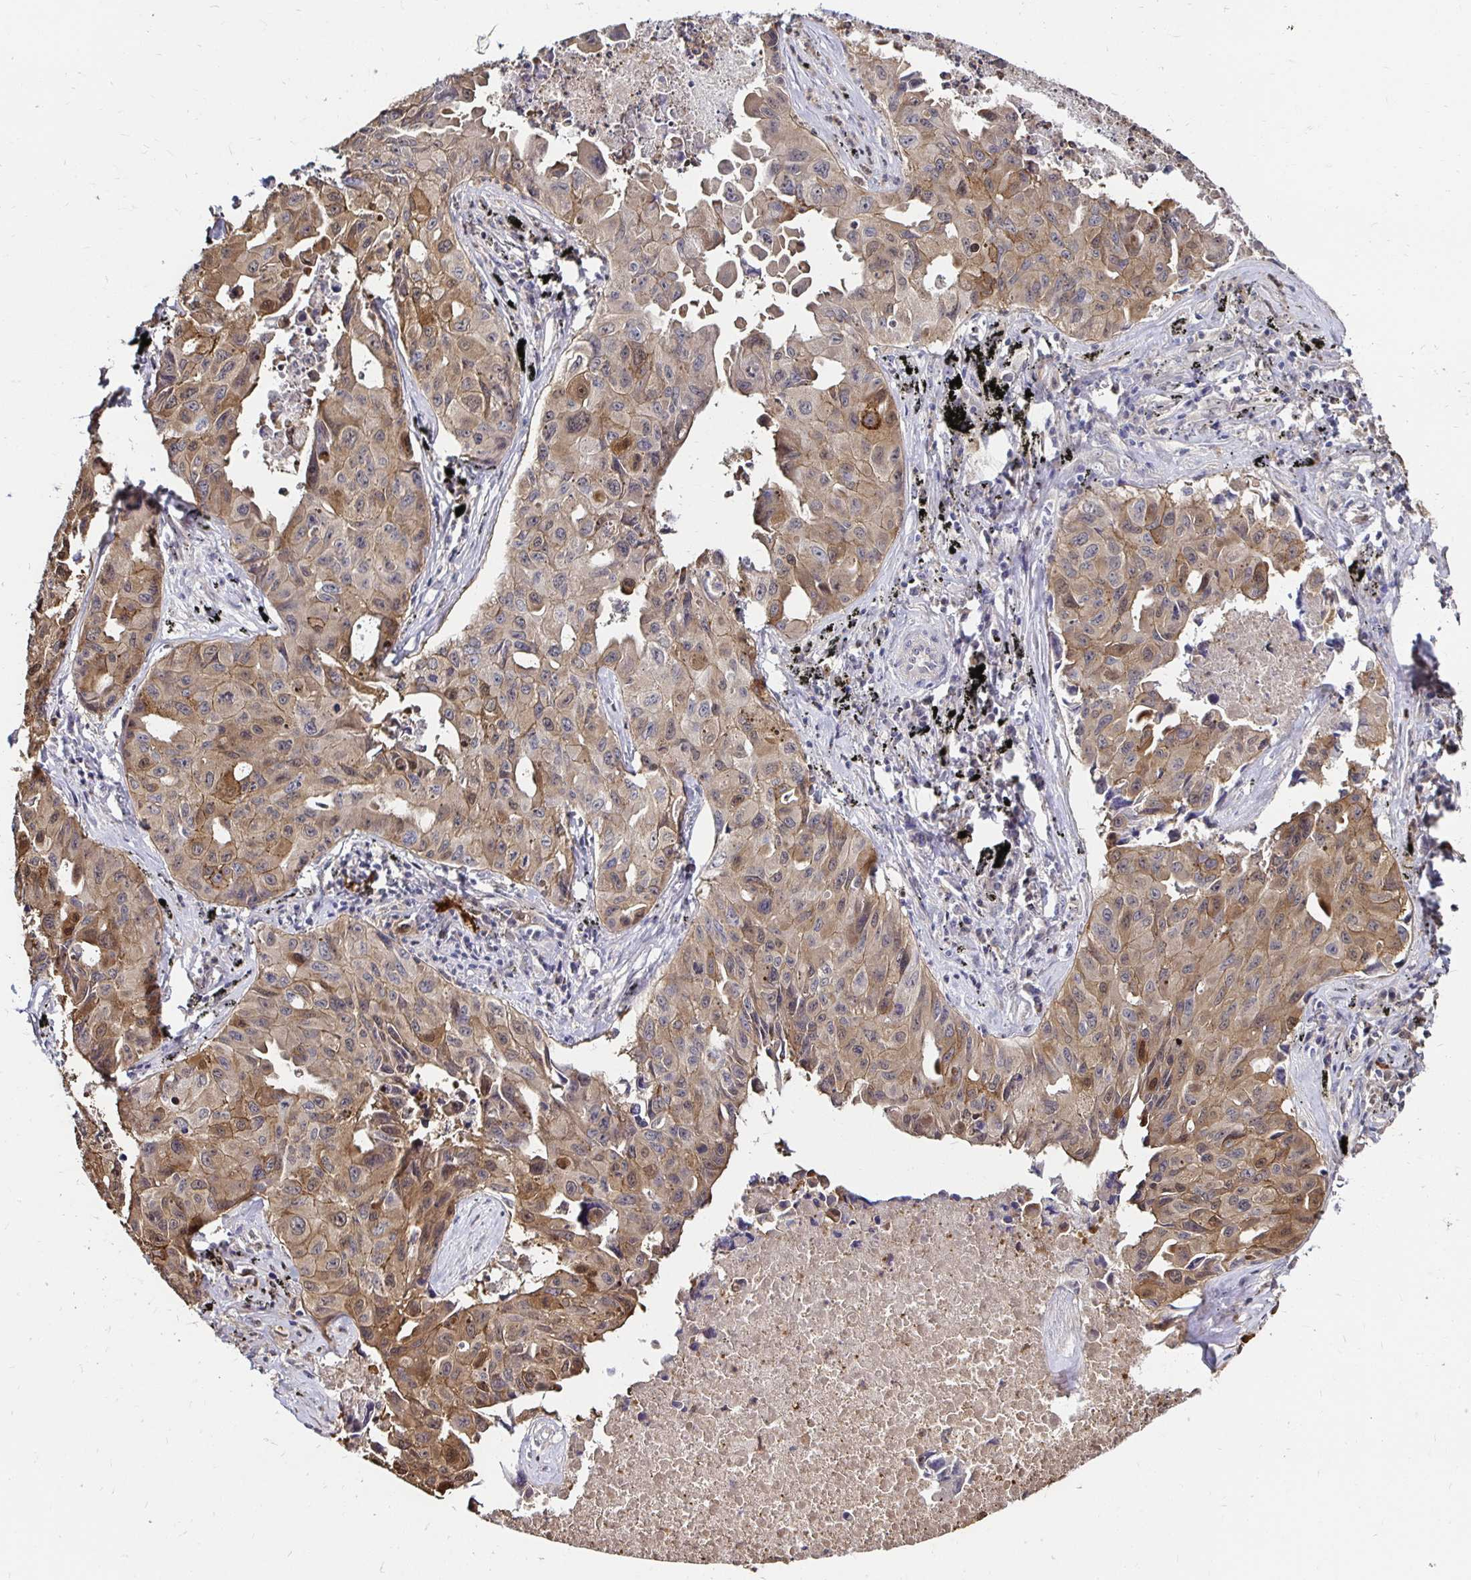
{"staining": {"intensity": "moderate", "quantity": "25%-75%", "location": "cytoplasmic/membranous"}, "tissue": "lung cancer", "cell_type": "Tumor cells", "image_type": "cancer", "snomed": [{"axis": "morphology", "description": "Adenocarcinoma, NOS"}, {"axis": "topography", "description": "Lymph node"}, {"axis": "topography", "description": "Lung"}], "caption": "A photomicrograph of human lung cancer (adenocarcinoma) stained for a protein reveals moderate cytoplasmic/membranous brown staining in tumor cells. (IHC, brightfield microscopy, high magnification).", "gene": "TXN", "patient": {"sex": "male", "age": 64}}